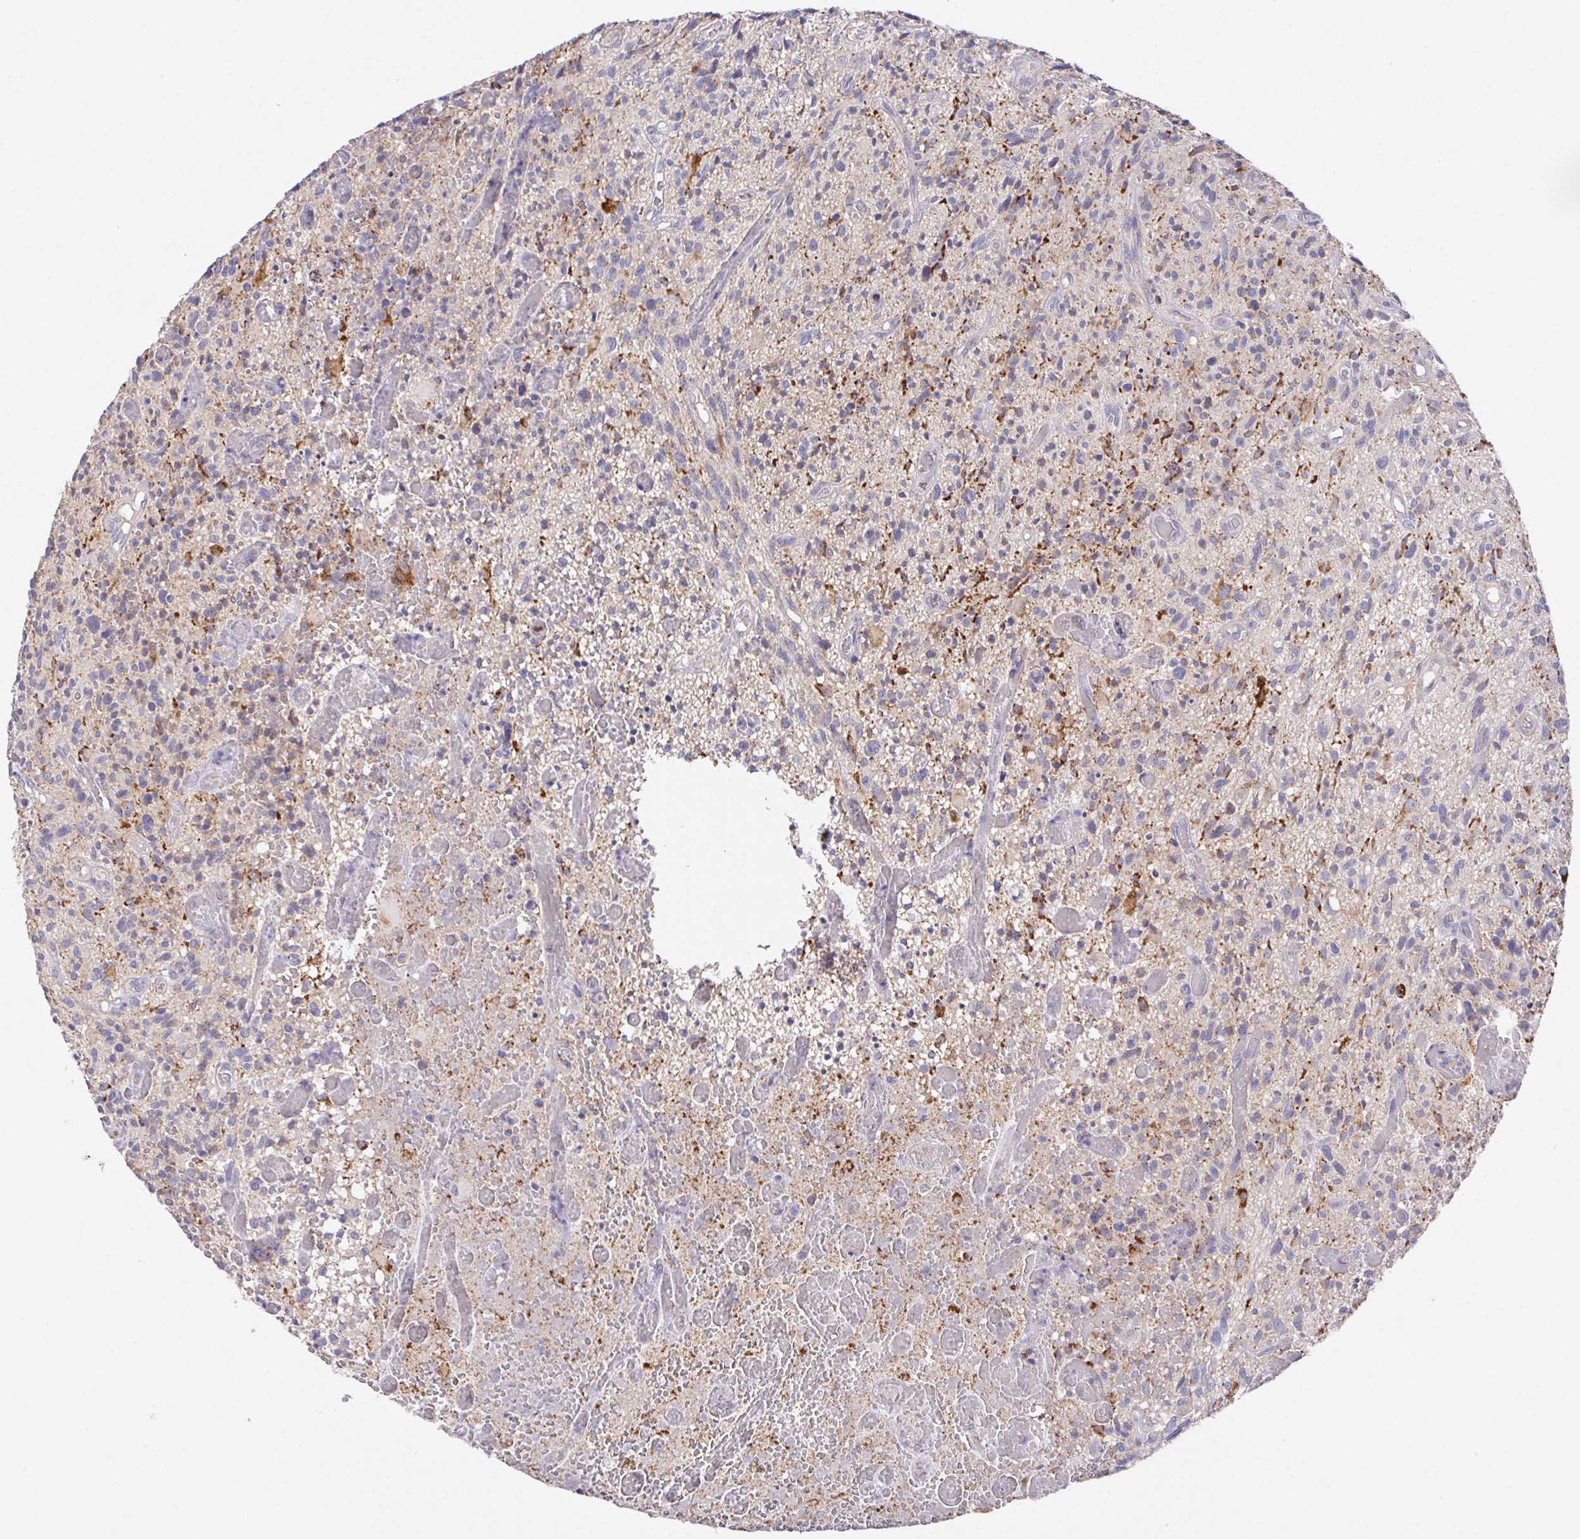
{"staining": {"intensity": "negative", "quantity": "none", "location": "none"}, "tissue": "glioma", "cell_type": "Tumor cells", "image_type": "cancer", "snomed": [{"axis": "morphology", "description": "Glioma, malignant, High grade"}, {"axis": "topography", "description": "Brain"}], "caption": "A high-resolution histopathology image shows immunohistochemistry staining of high-grade glioma (malignant), which demonstrates no significant positivity in tumor cells. Nuclei are stained in blue.", "gene": "FAM241A", "patient": {"sex": "male", "age": 75}}